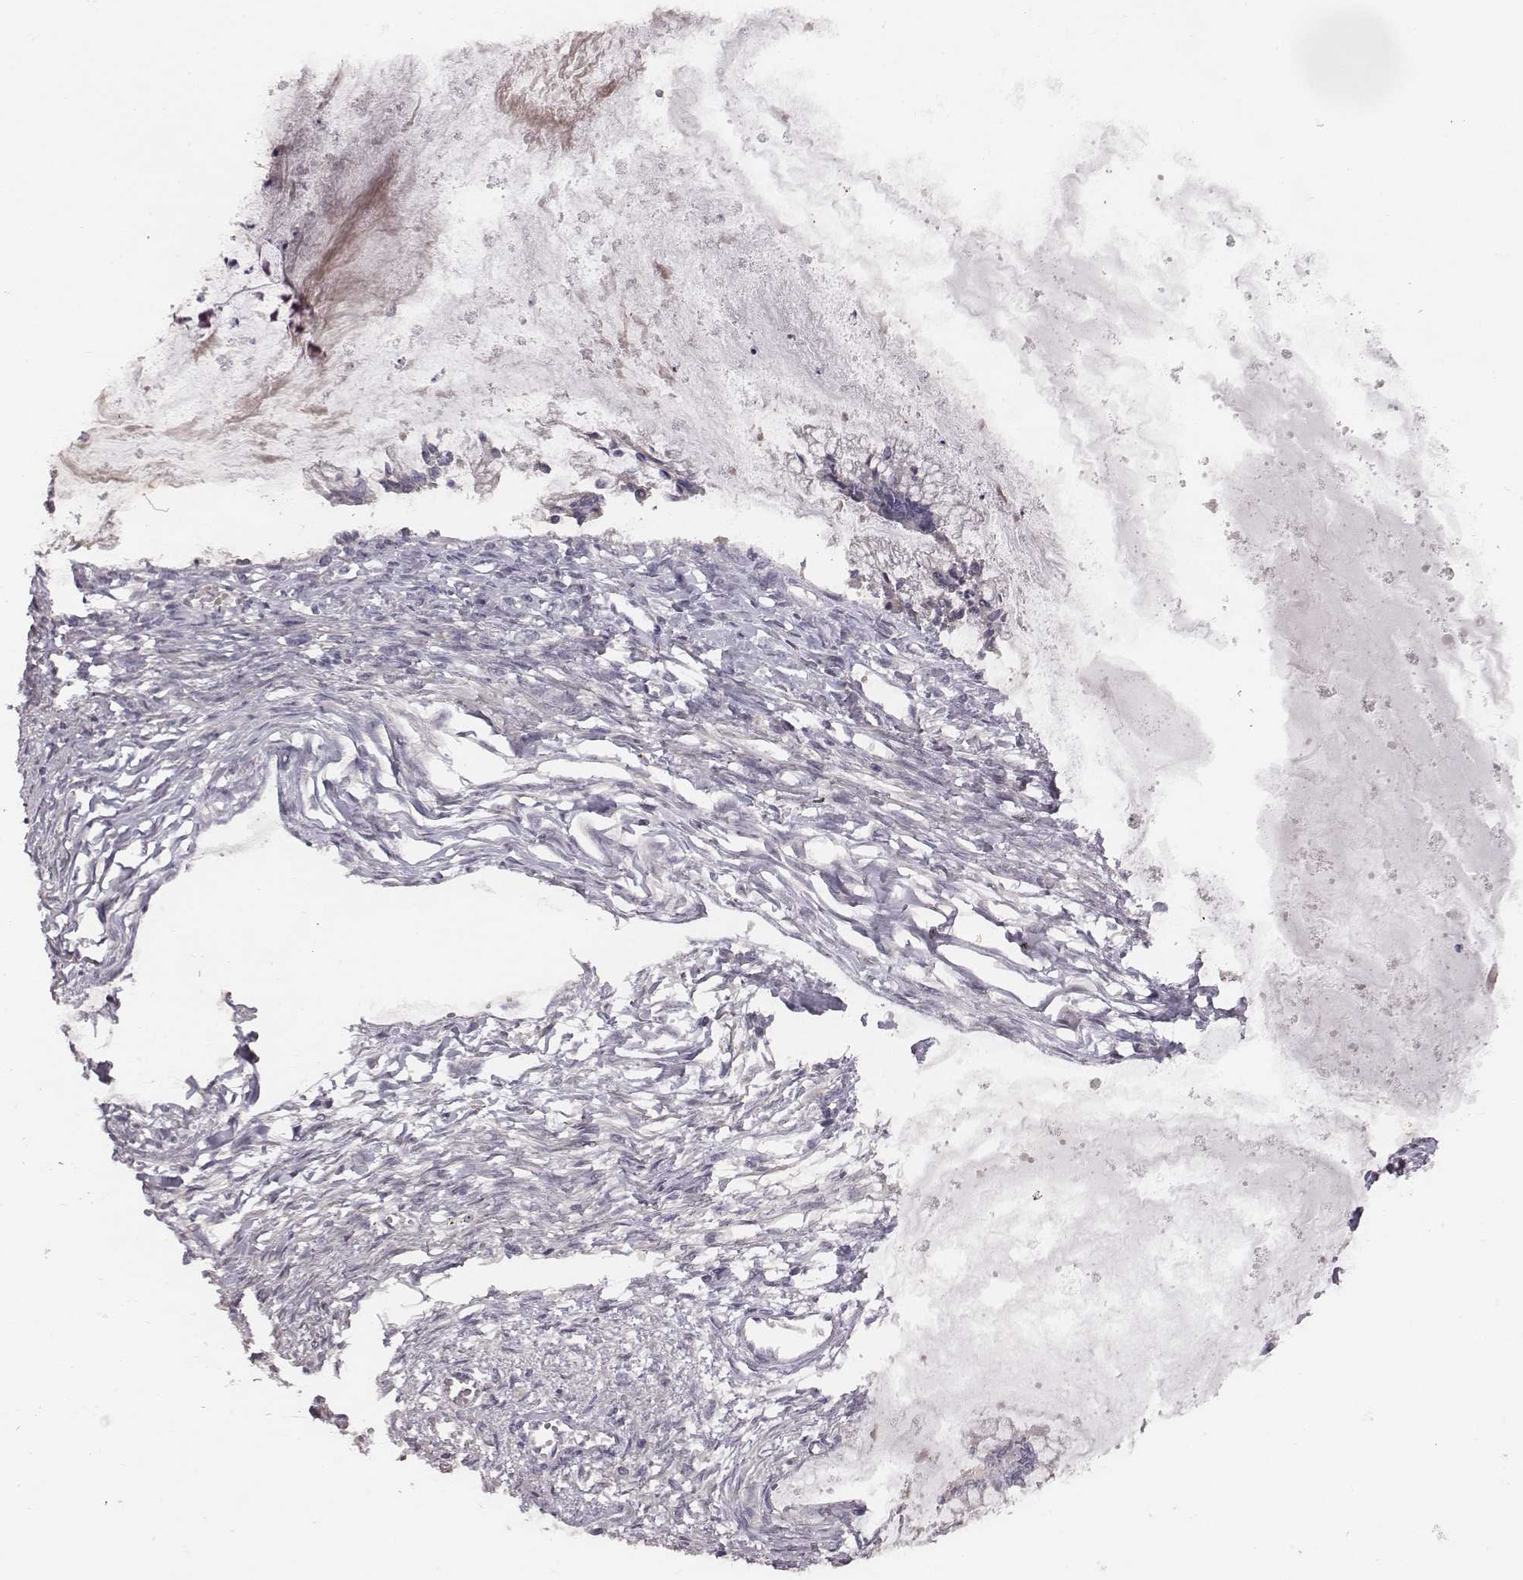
{"staining": {"intensity": "negative", "quantity": "none", "location": "none"}, "tissue": "ovarian cancer", "cell_type": "Tumor cells", "image_type": "cancer", "snomed": [{"axis": "morphology", "description": "Cystadenocarcinoma, mucinous, NOS"}, {"axis": "topography", "description": "Ovary"}], "caption": "Immunohistochemistry (IHC) photomicrograph of mucinous cystadenocarcinoma (ovarian) stained for a protein (brown), which exhibits no expression in tumor cells.", "gene": "SLC22A6", "patient": {"sex": "female", "age": 67}}